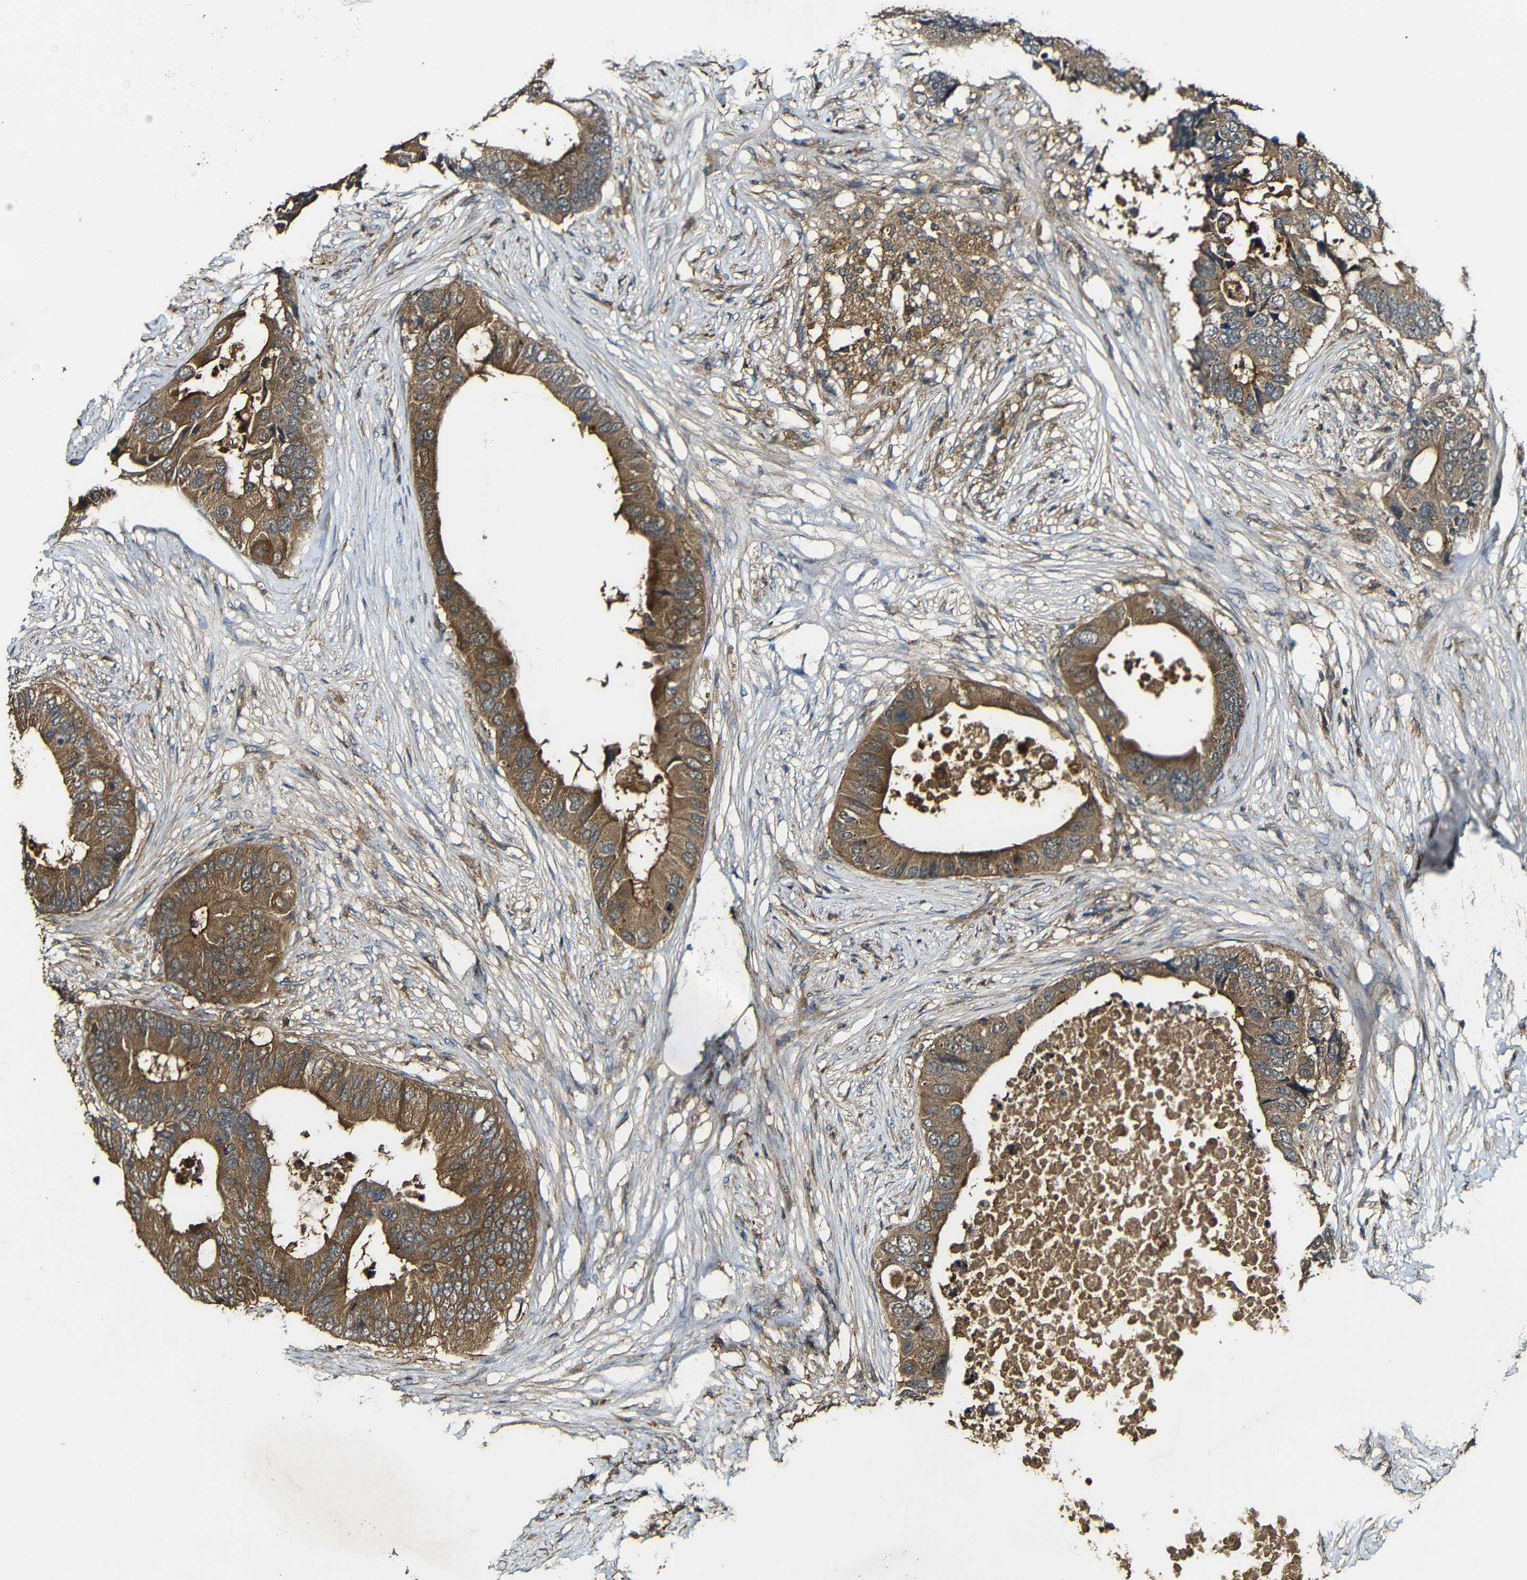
{"staining": {"intensity": "strong", "quantity": ">75%", "location": "cytoplasmic/membranous"}, "tissue": "colorectal cancer", "cell_type": "Tumor cells", "image_type": "cancer", "snomed": [{"axis": "morphology", "description": "Adenocarcinoma, NOS"}, {"axis": "topography", "description": "Colon"}], "caption": "Colorectal cancer stained for a protein (brown) displays strong cytoplasmic/membranous positive staining in about >75% of tumor cells.", "gene": "CASP8", "patient": {"sex": "male", "age": 71}}